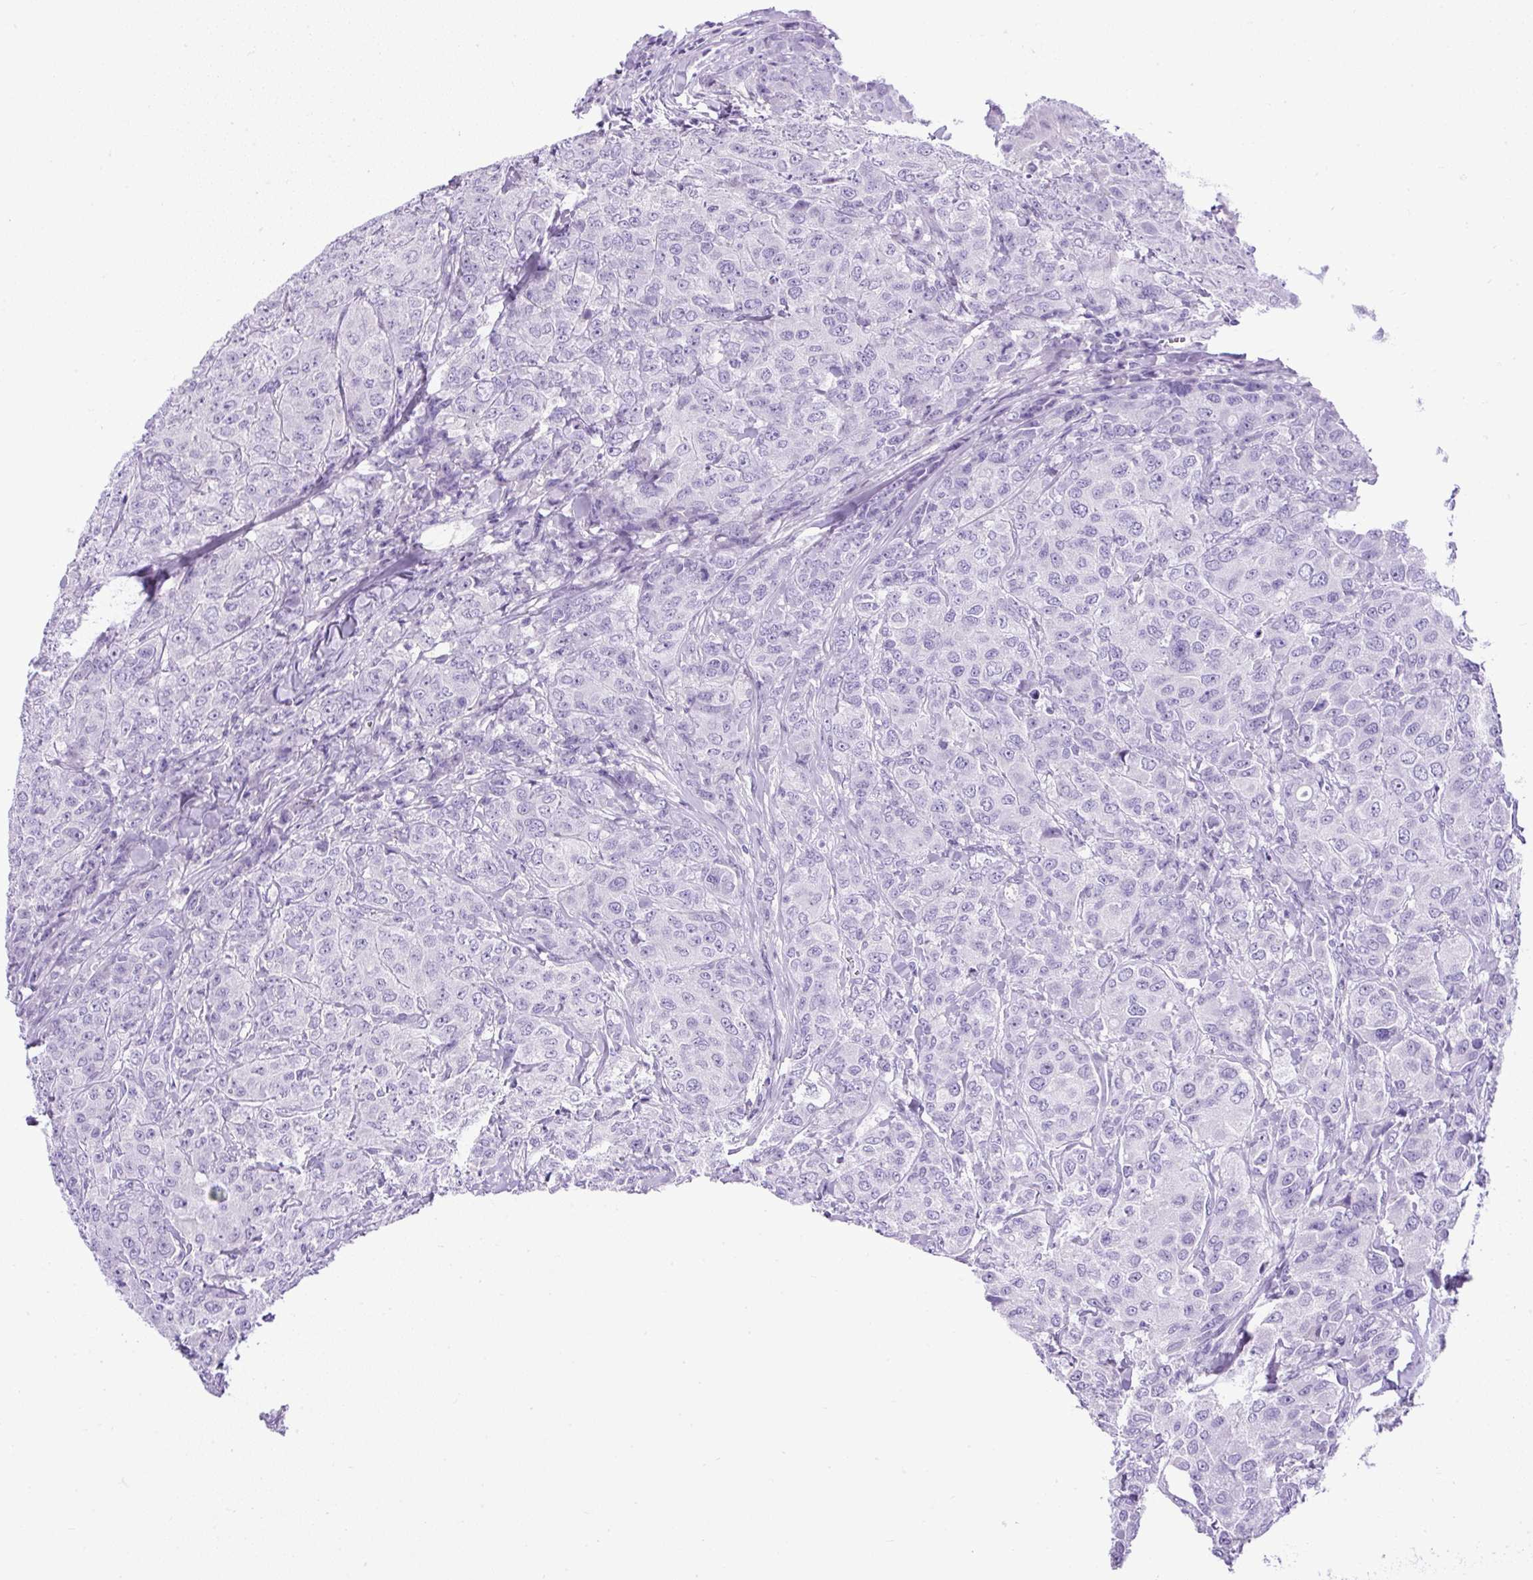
{"staining": {"intensity": "negative", "quantity": "none", "location": "none"}, "tissue": "breast cancer", "cell_type": "Tumor cells", "image_type": "cancer", "snomed": [{"axis": "morphology", "description": "Duct carcinoma"}, {"axis": "topography", "description": "Breast"}], "caption": "Tumor cells show no significant protein expression in breast cancer (infiltrating ductal carcinoma).", "gene": "UPP1", "patient": {"sex": "female", "age": 43}}